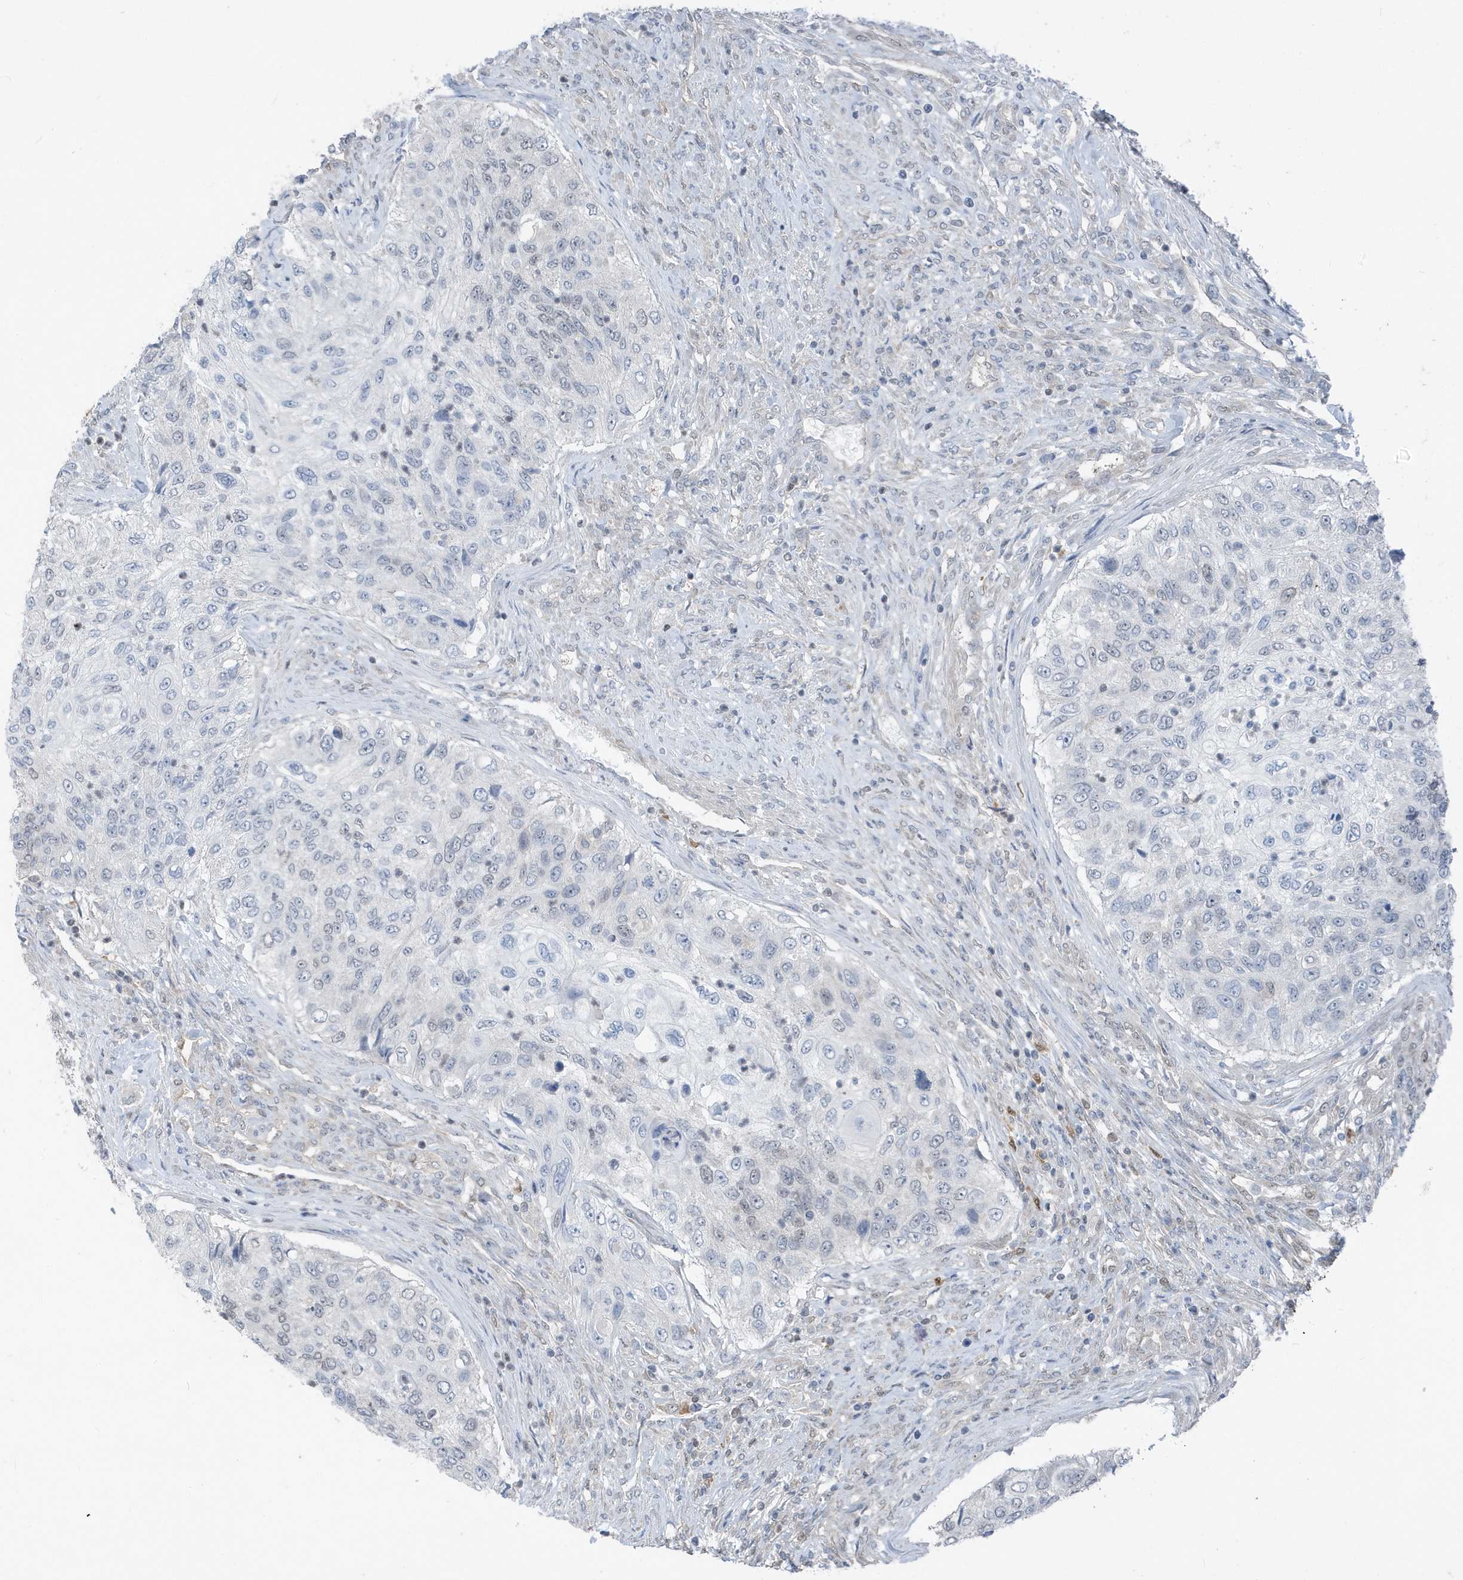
{"staining": {"intensity": "negative", "quantity": "none", "location": "none"}, "tissue": "urothelial cancer", "cell_type": "Tumor cells", "image_type": "cancer", "snomed": [{"axis": "morphology", "description": "Urothelial carcinoma, High grade"}, {"axis": "topography", "description": "Urinary bladder"}], "caption": "There is no significant staining in tumor cells of urothelial cancer.", "gene": "NCOA7", "patient": {"sex": "female", "age": 60}}